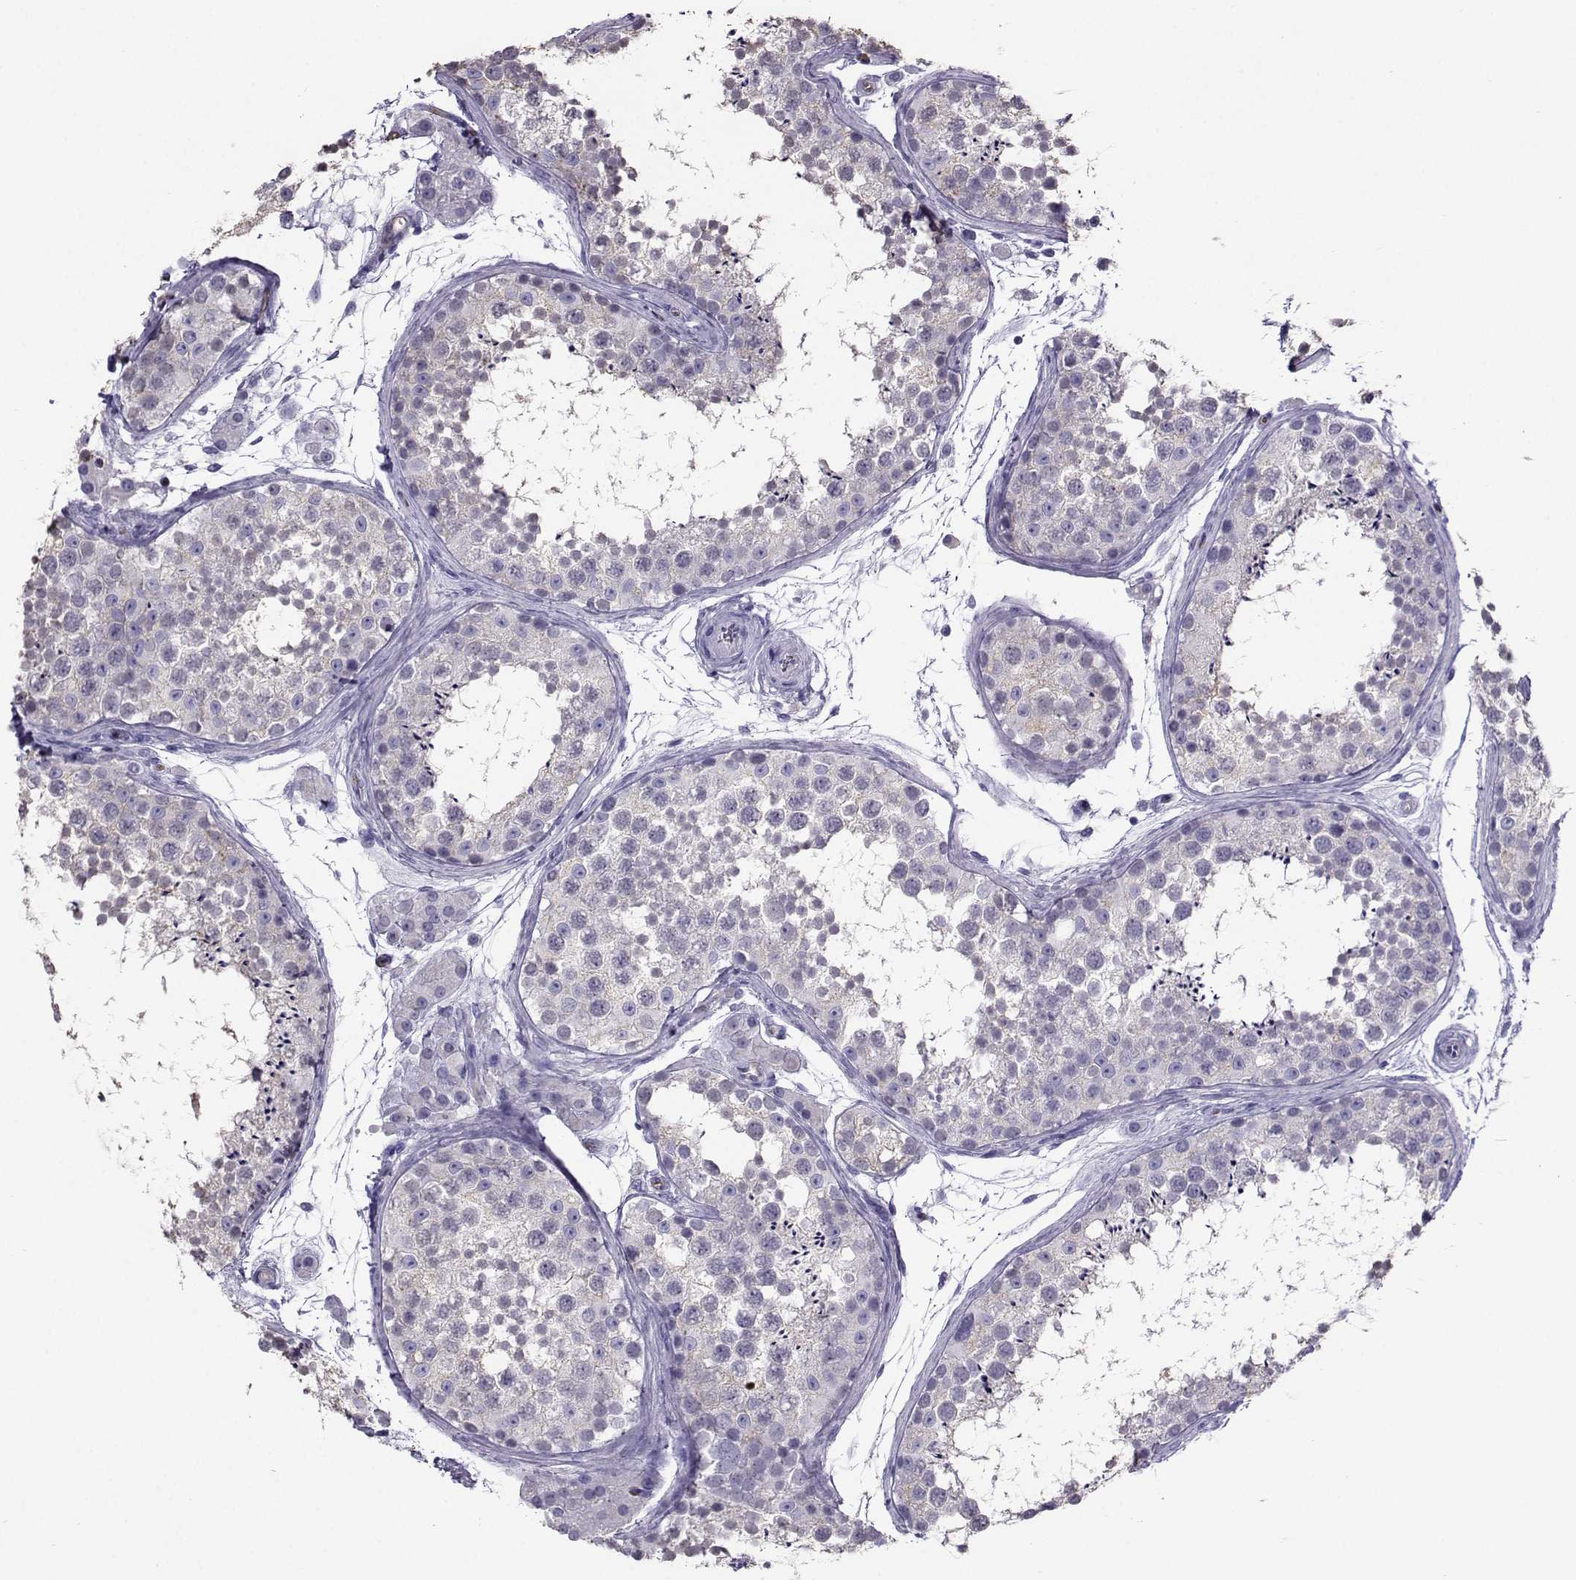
{"staining": {"intensity": "weak", "quantity": "25%-75%", "location": "cytoplasmic/membranous"}, "tissue": "testis", "cell_type": "Cells in seminiferous ducts", "image_type": "normal", "snomed": [{"axis": "morphology", "description": "Normal tissue, NOS"}, {"axis": "topography", "description": "Testis"}], "caption": "An IHC photomicrograph of benign tissue is shown. Protein staining in brown highlights weak cytoplasmic/membranous positivity in testis within cells in seminiferous ducts.", "gene": "CLUL1", "patient": {"sex": "male", "age": 41}}